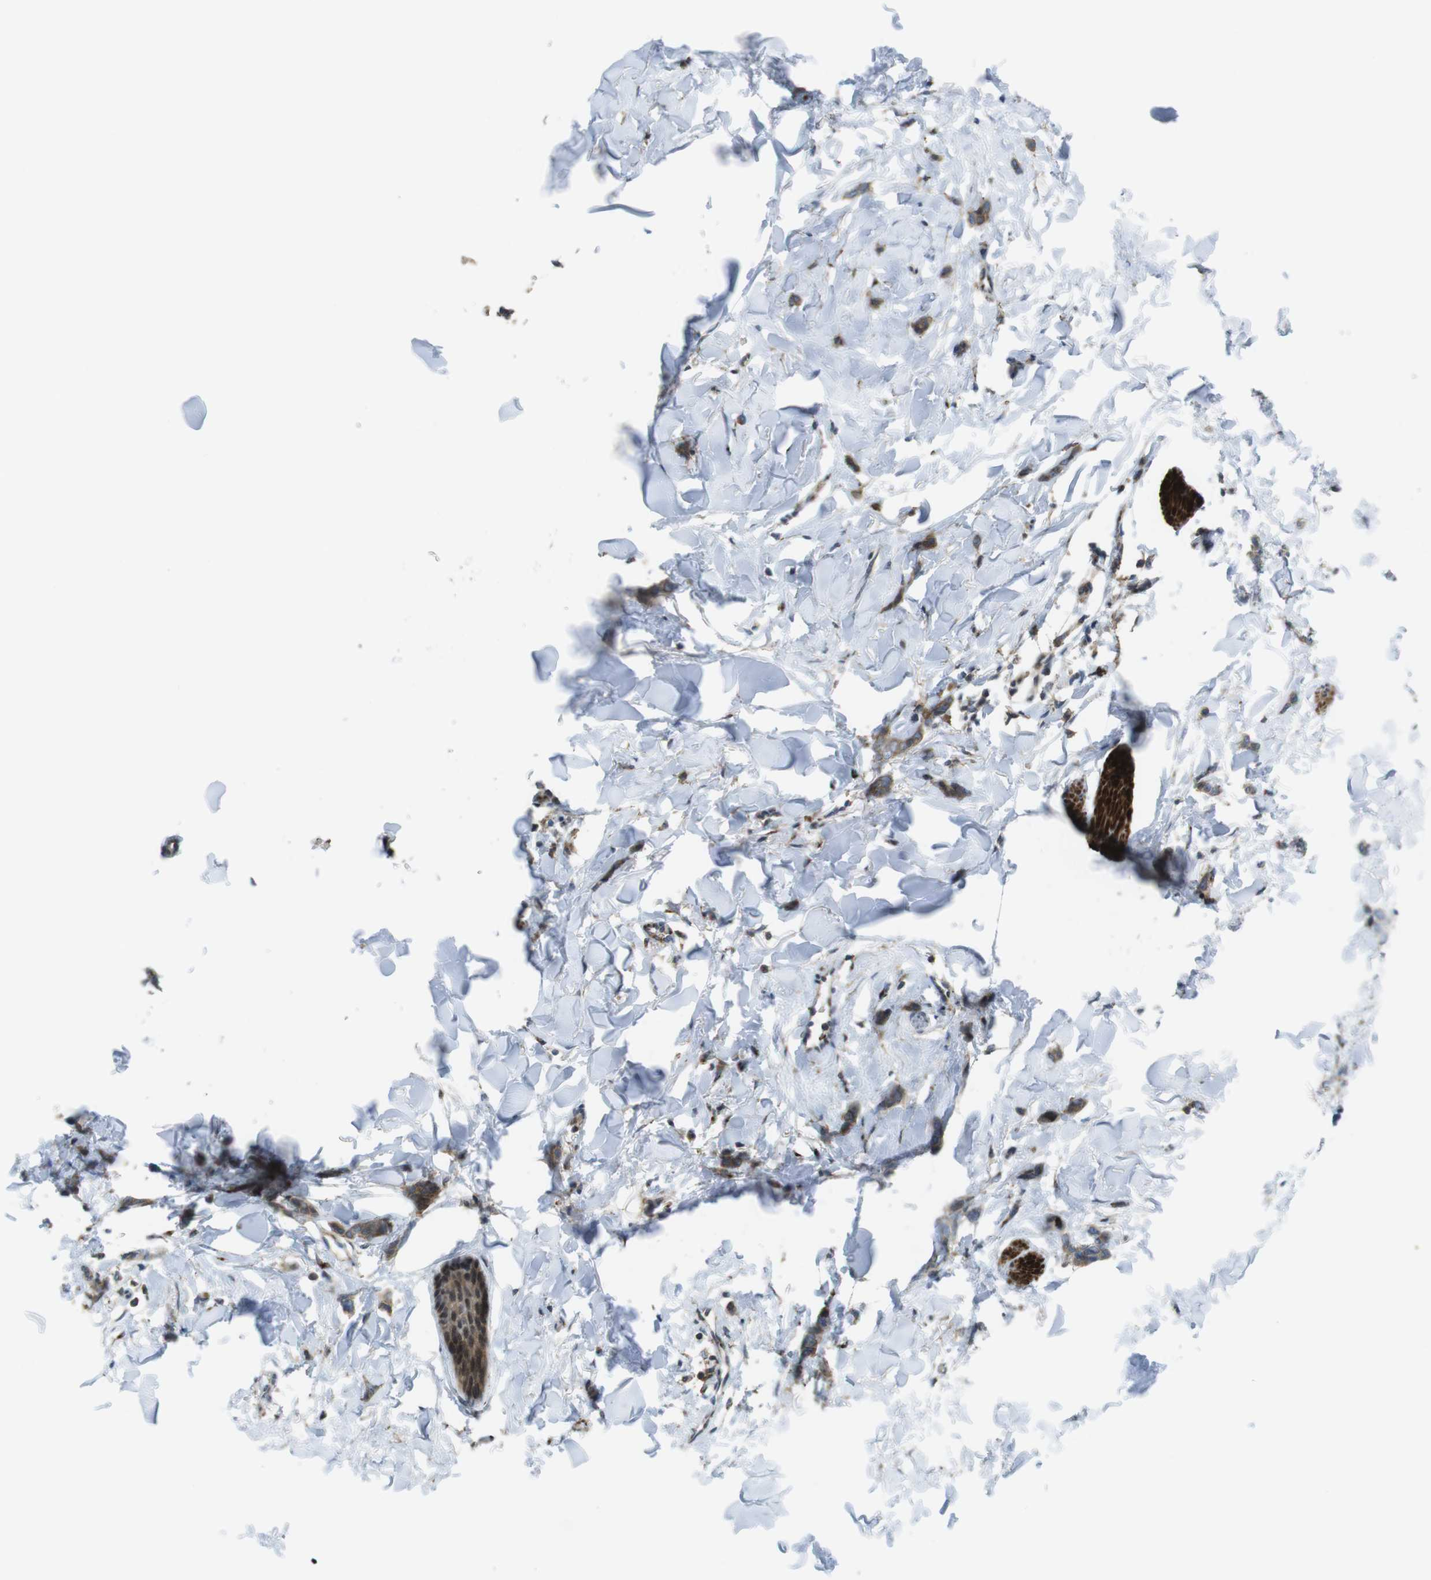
{"staining": {"intensity": "weak", "quantity": ">75%", "location": "cytoplasmic/membranous"}, "tissue": "breast cancer", "cell_type": "Tumor cells", "image_type": "cancer", "snomed": [{"axis": "morphology", "description": "Lobular carcinoma"}, {"axis": "topography", "description": "Skin"}, {"axis": "topography", "description": "Breast"}], "caption": "Approximately >75% of tumor cells in breast cancer (lobular carcinoma) display weak cytoplasmic/membranous protein expression as visualized by brown immunohistochemical staining.", "gene": "CUL7", "patient": {"sex": "female", "age": 46}}